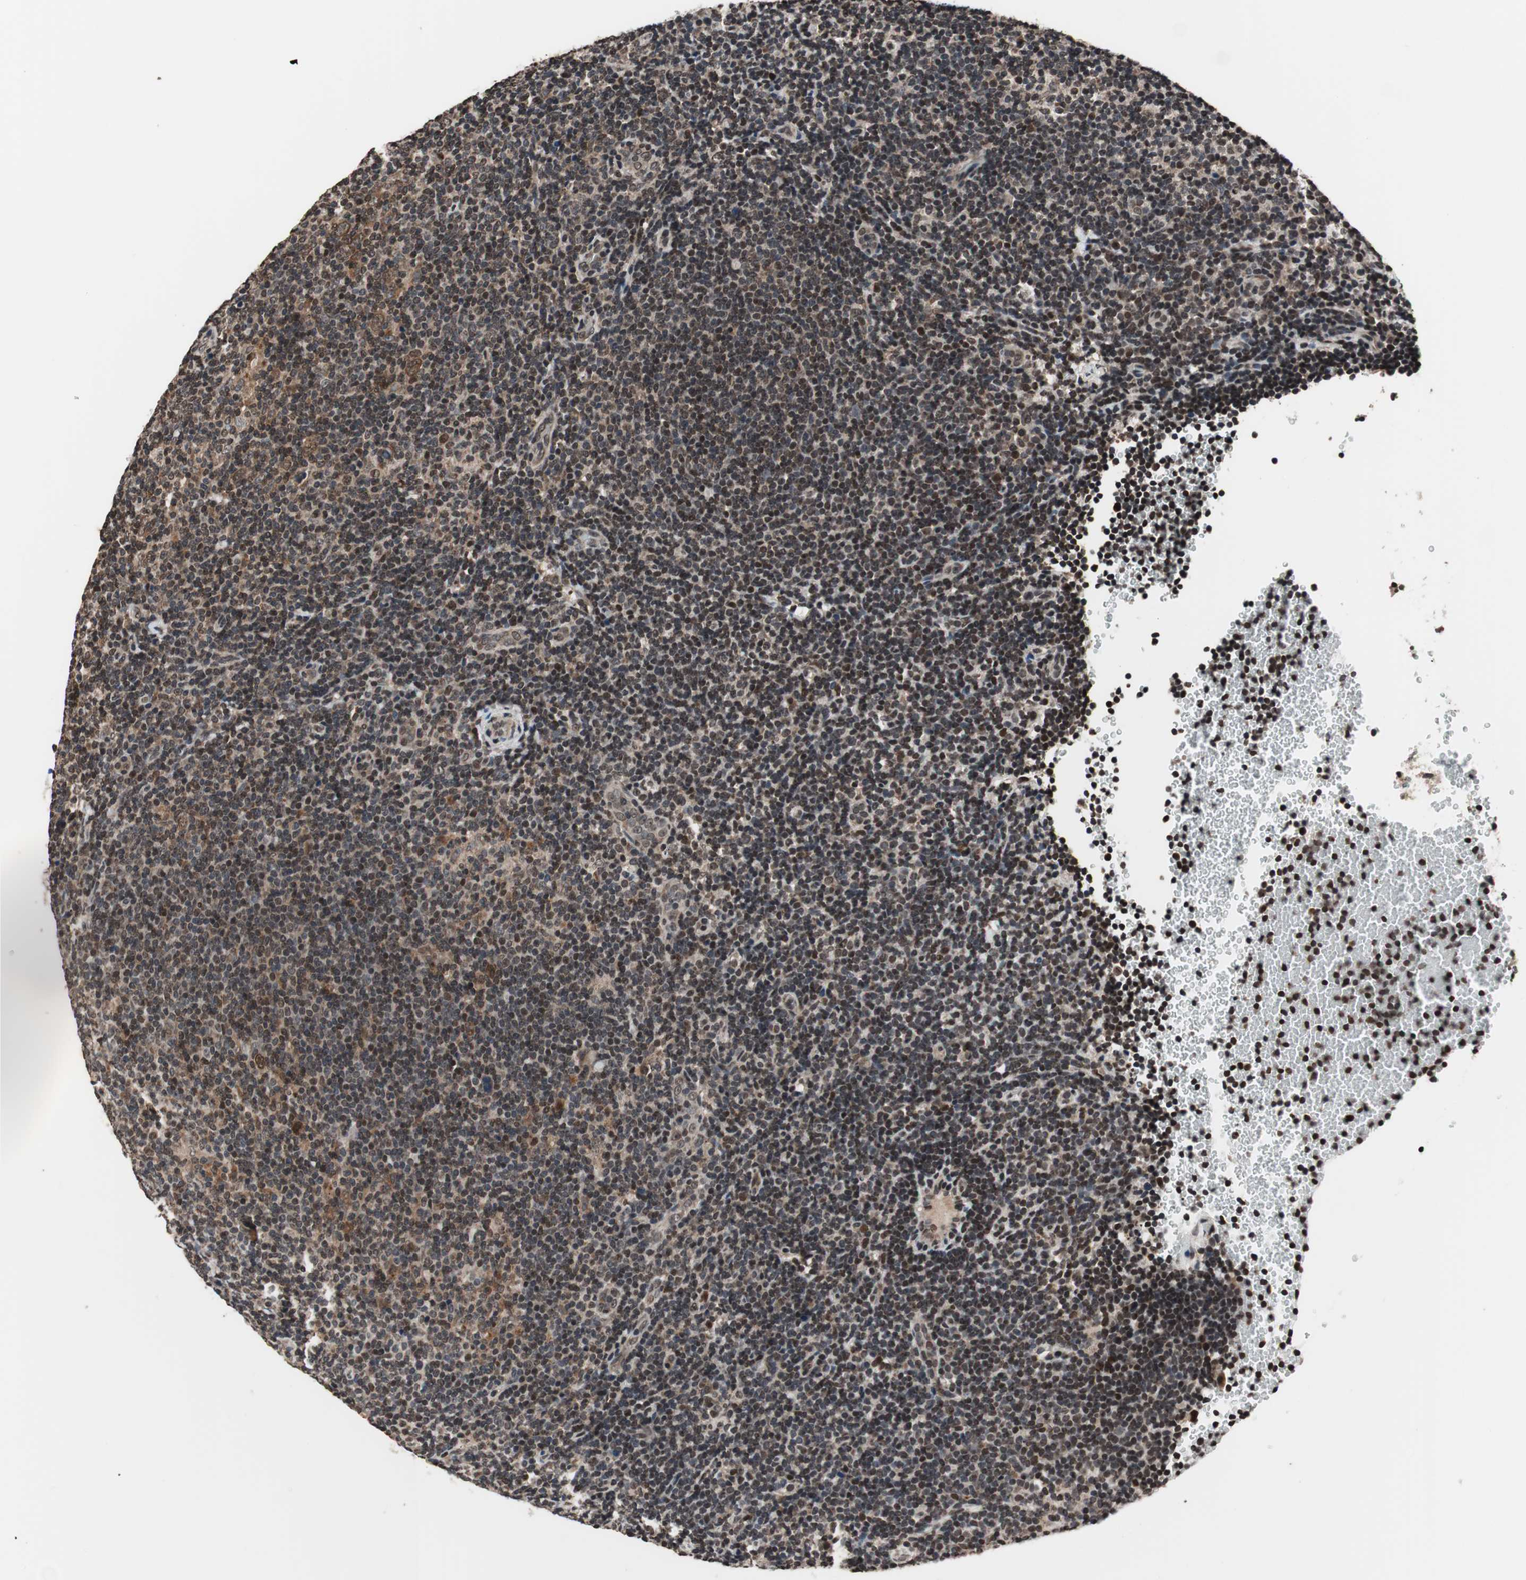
{"staining": {"intensity": "moderate", "quantity": ">75%", "location": "cytoplasmic/membranous,nuclear"}, "tissue": "lymphoma", "cell_type": "Tumor cells", "image_type": "cancer", "snomed": [{"axis": "morphology", "description": "Hodgkin's disease, NOS"}, {"axis": "topography", "description": "Lymph node"}], "caption": "Protein staining shows moderate cytoplasmic/membranous and nuclear positivity in about >75% of tumor cells in Hodgkin's disease.", "gene": "RFC1", "patient": {"sex": "female", "age": 57}}